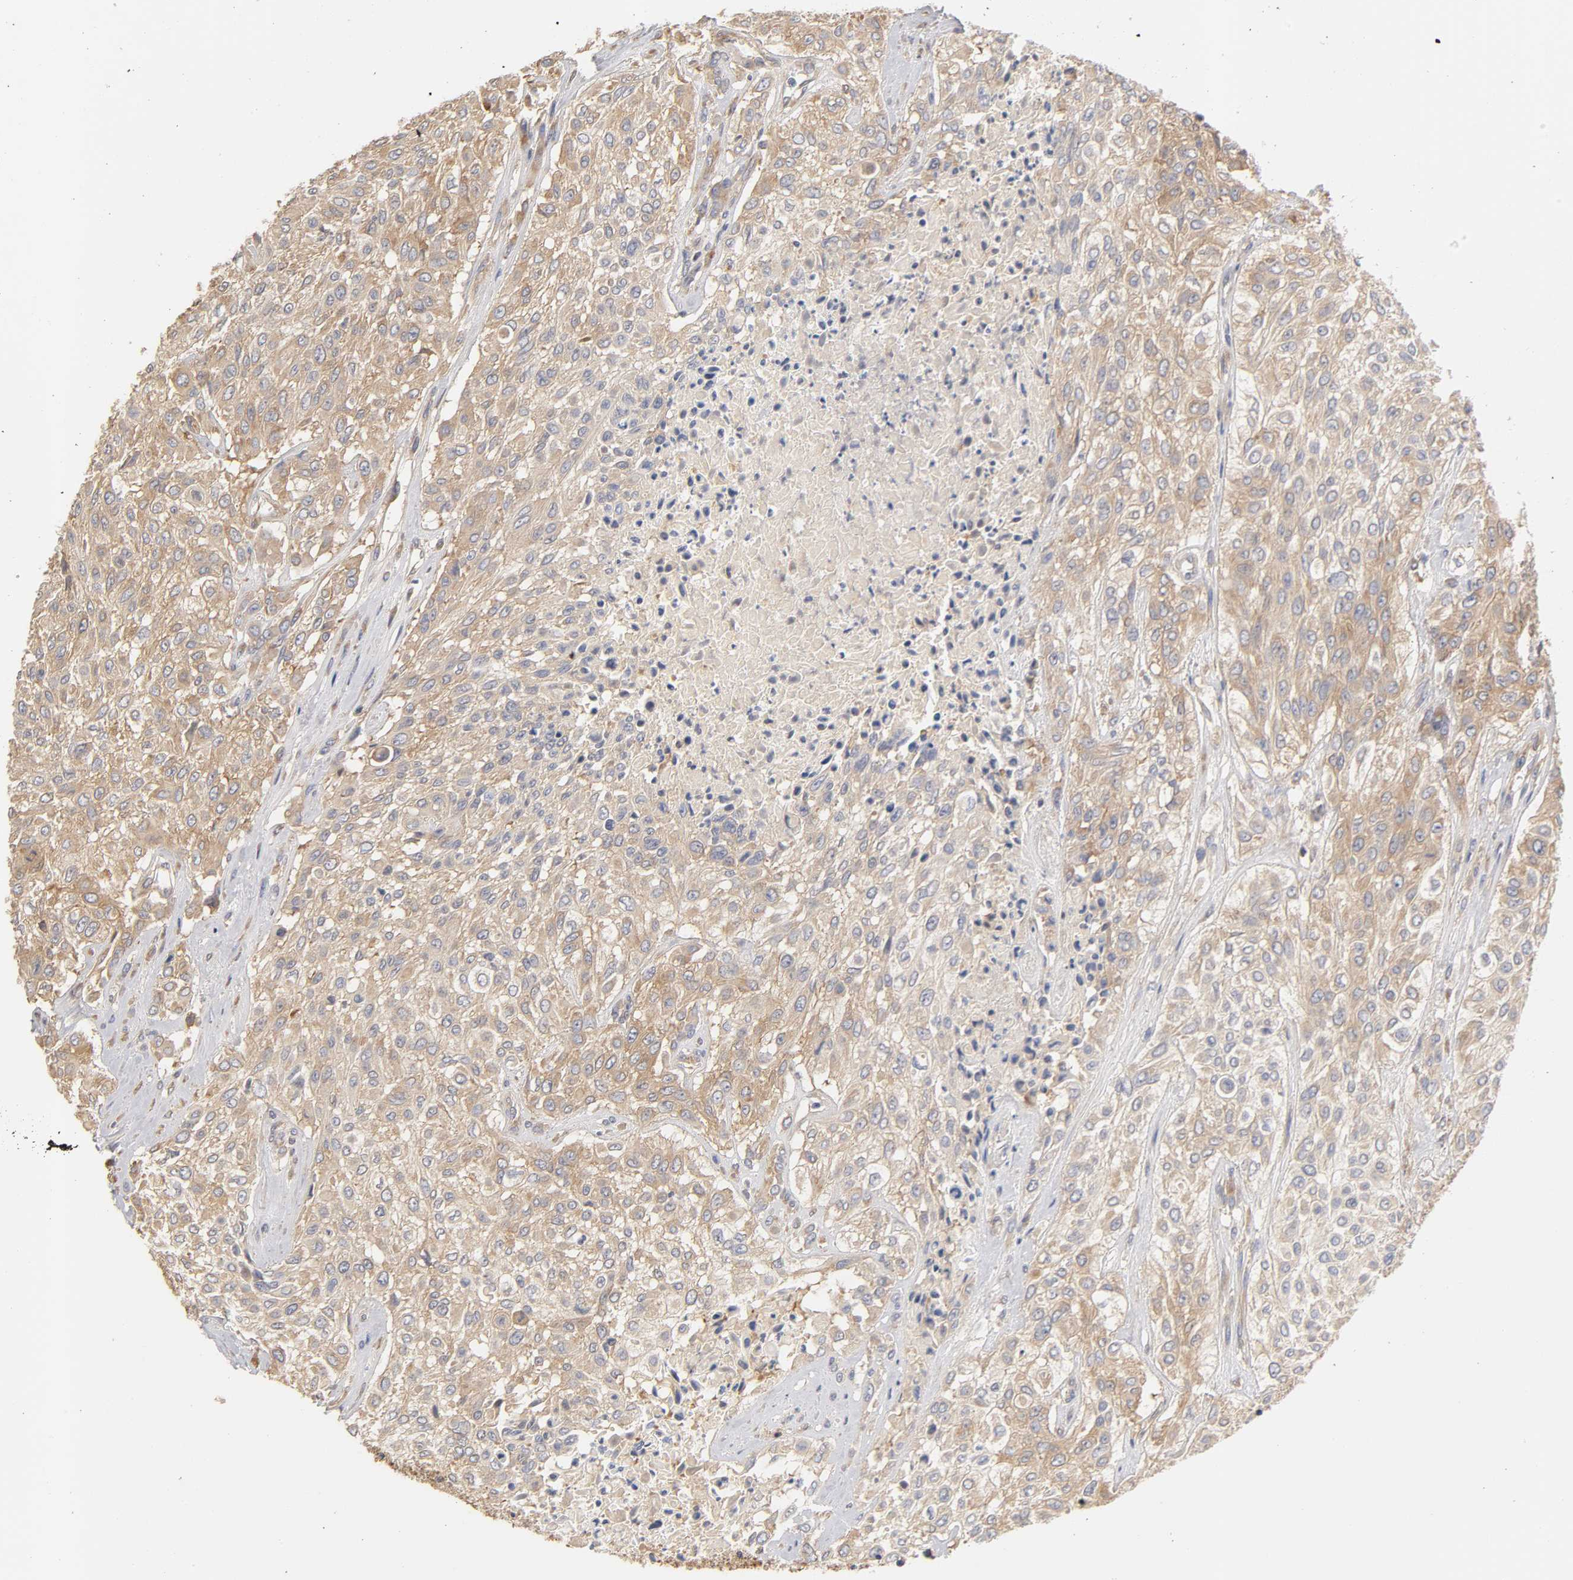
{"staining": {"intensity": "moderate", "quantity": ">75%", "location": "cytoplasmic/membranous"}, "tissue": "urothelial cancer", "cell_type": "Tumor cells", "image_type": "cancer", "snomed": [{"axis": "morphology", "description": "Urothelial carcinoma, High grade"}, {"axis": "topography", "description": "Urinary bladder"}], "caption": "Human urothelial cancer stained for a protein (brown) exhibits moderate cytoplasmic/membranous positive expression in approximately >75% of tumor cells.", "gene": "RPS29", "patient": {"sex": "male", "age": 57}}